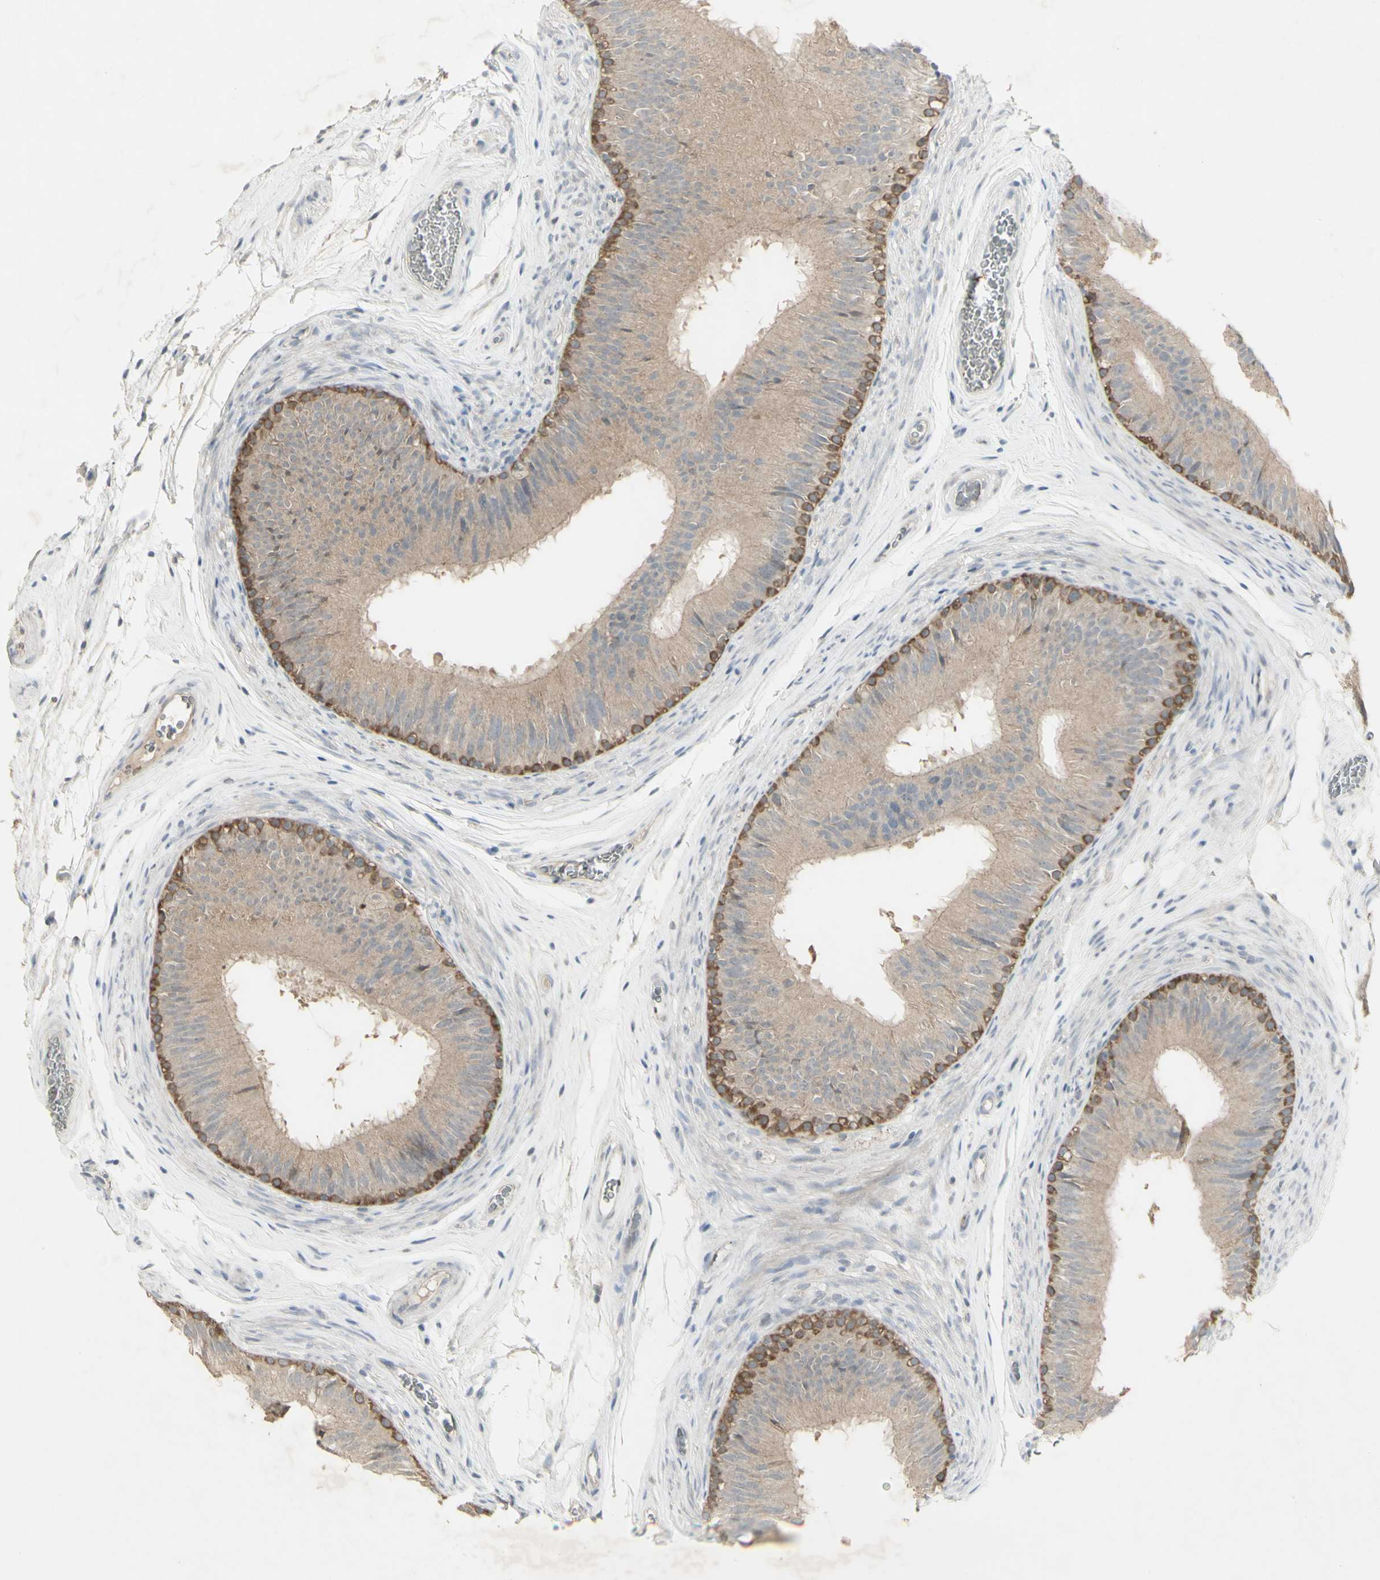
{"staining": {"intensity": "moderate", "quantity": ">75%", "location": "cytoplasmic/membranous"}, "tissue": "epididymis", "cell_type": "Glandular cells", "image_type": "normal", "snomed": [{"axis": "morphology", "description": "Normal tissue, NOS"}, {"axis": "topography", "description": "Epididymis"}], "caption": "Protein analysis of unremarkable epididymis demonstrates moderate cytoplasmic/membranous positivity in approximately >75% of glandular cells. (Brightfield microscopy of DAB IHC at high magnification).", "gene": "C1orf116", "patient": {"sex": "male", "age": 36}}